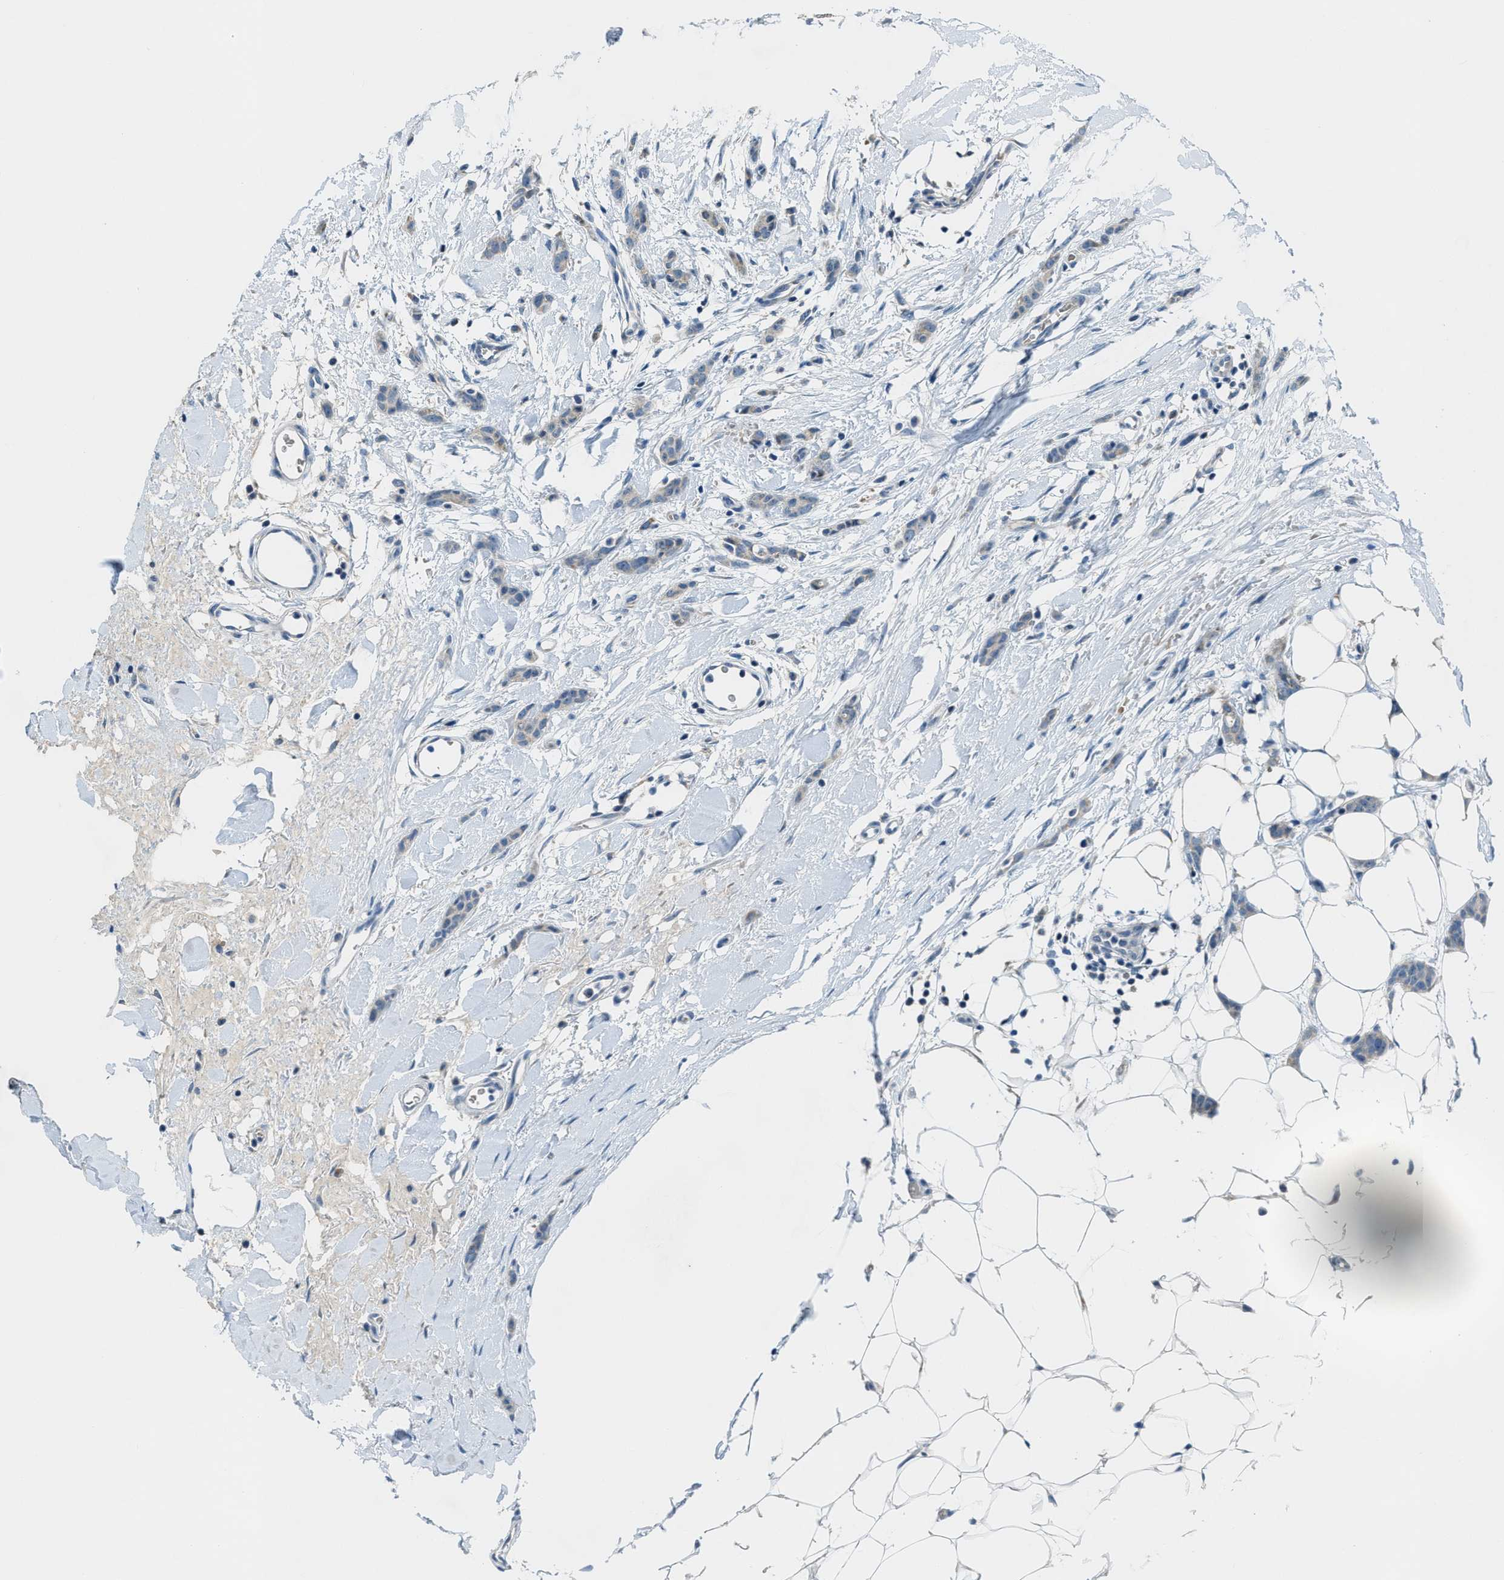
{"staining": {"intensity": "weak", "quantity": "<25%", "location": "cytoplasmic/membranous"}, "tissue": "breast cancer", "cell_type": "Tumor cells", "image_type": "cancer", "snomed": [{"axis": "morphology", "description": "Lobular carcinoma"}, {"axis": "topography", "description": "Skin"}, {"axis": "topography", "description": "Breast"}], "caption": "Breast lobular carcinoma was stained to show a protein in brown. There is no significant expression in tumor cells. Nuclei are stained in blue.", "gene": "CDON", "patient": {"sex": "female", "age": 46}}